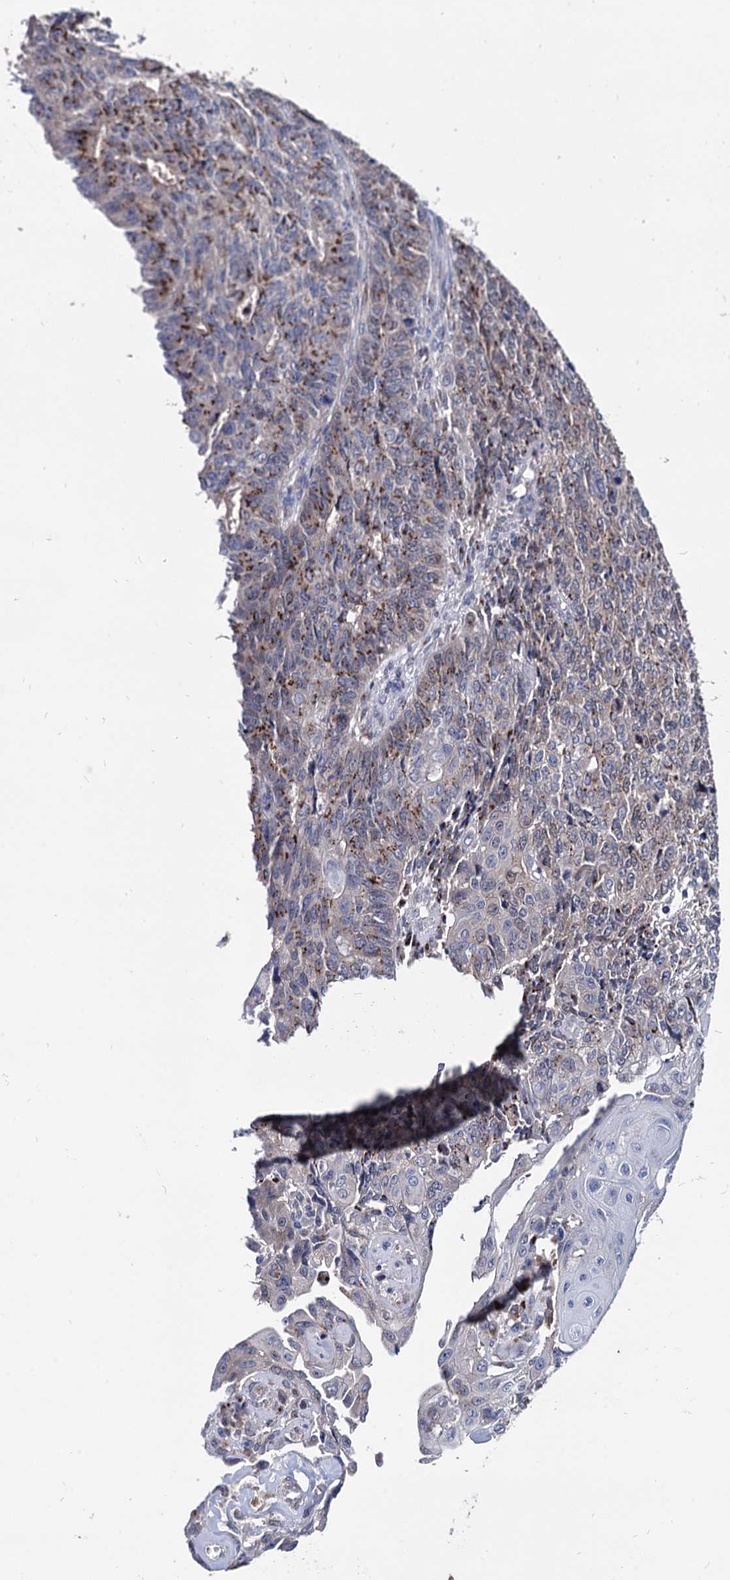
{"staining": {"intensity": "moderate", "quantity": "25%-75%", "location": "cytoplasmic/membranous"}, "tissue": "endometrial cancer", "cell_type": "Tumor cells", "image_type": "cancer", "snomed": [{"axis": "morphology", "description": "Adenocarcinoma, NOS"}, {"axis": "topography", "description": "Endometrium"}], "caption": "A medium amount of moderate cytoplasmic/membranous expression is appreciated in about 25%-75% of tumor cells in endometrial cancer tissue.", "gene": "ESD", "patient": {"sex": "female", "age": 32}}